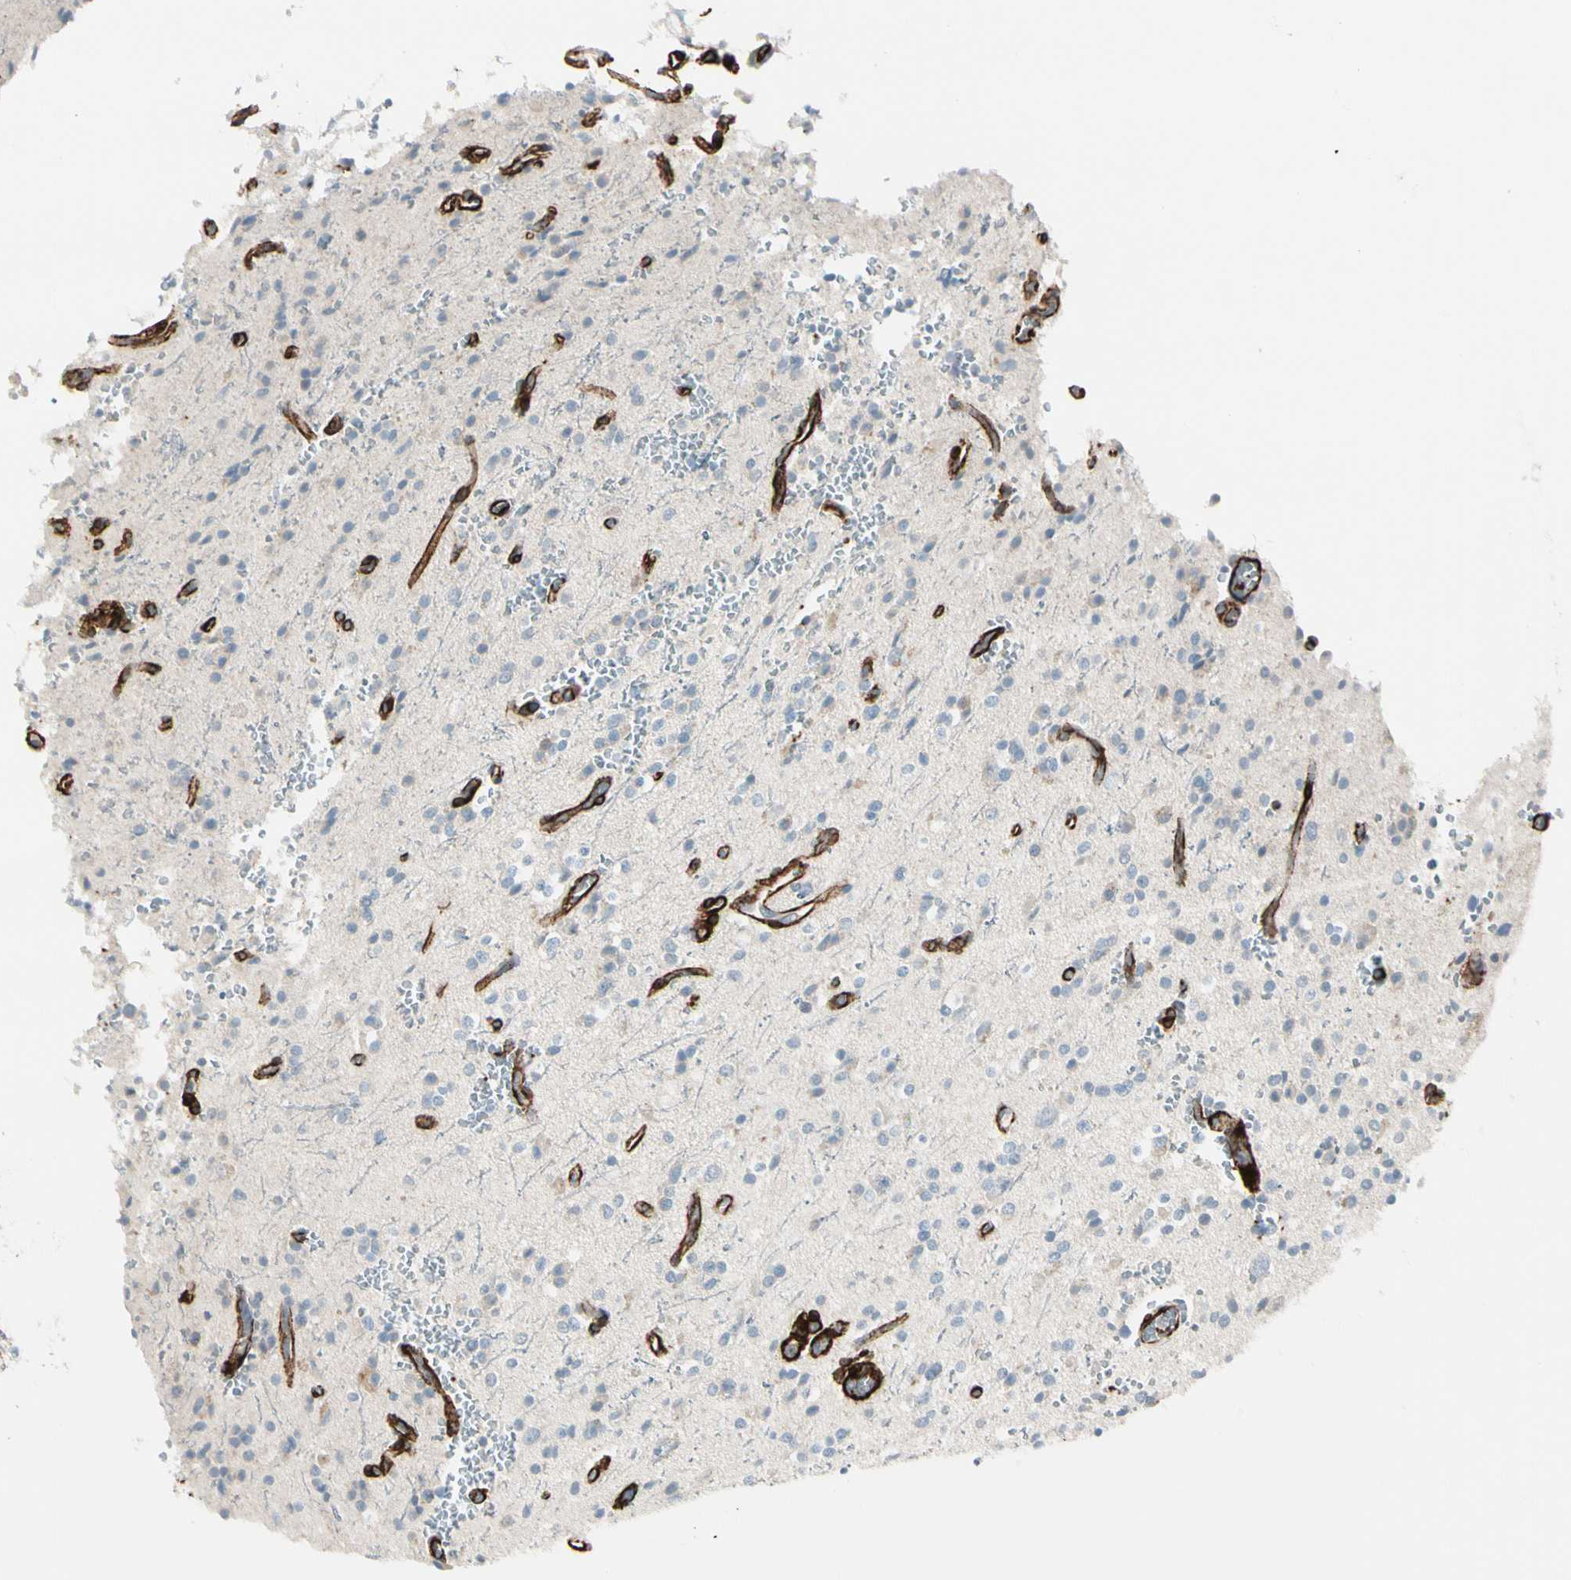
{"staining": {"intensity": "negative", "quantity": "none", "location": "none"}, "tissue": "glioma", "cell_type": "Tumor cells", "image_type": "cancer", "snomed": [{"axis": "morphology", "description": "Glioma, malignant, High grade"}, {"axis": "topography", "description": "Brain"}], "caption": "This histopathology image is of high-grade glioma (malignant) stained with IHC to label a protein in brown with the nuclei are counter-stained blue. There is no positivity in tumor cells.", "gene": "CALD1", "patient": {"sex": "male", "age": 47}}